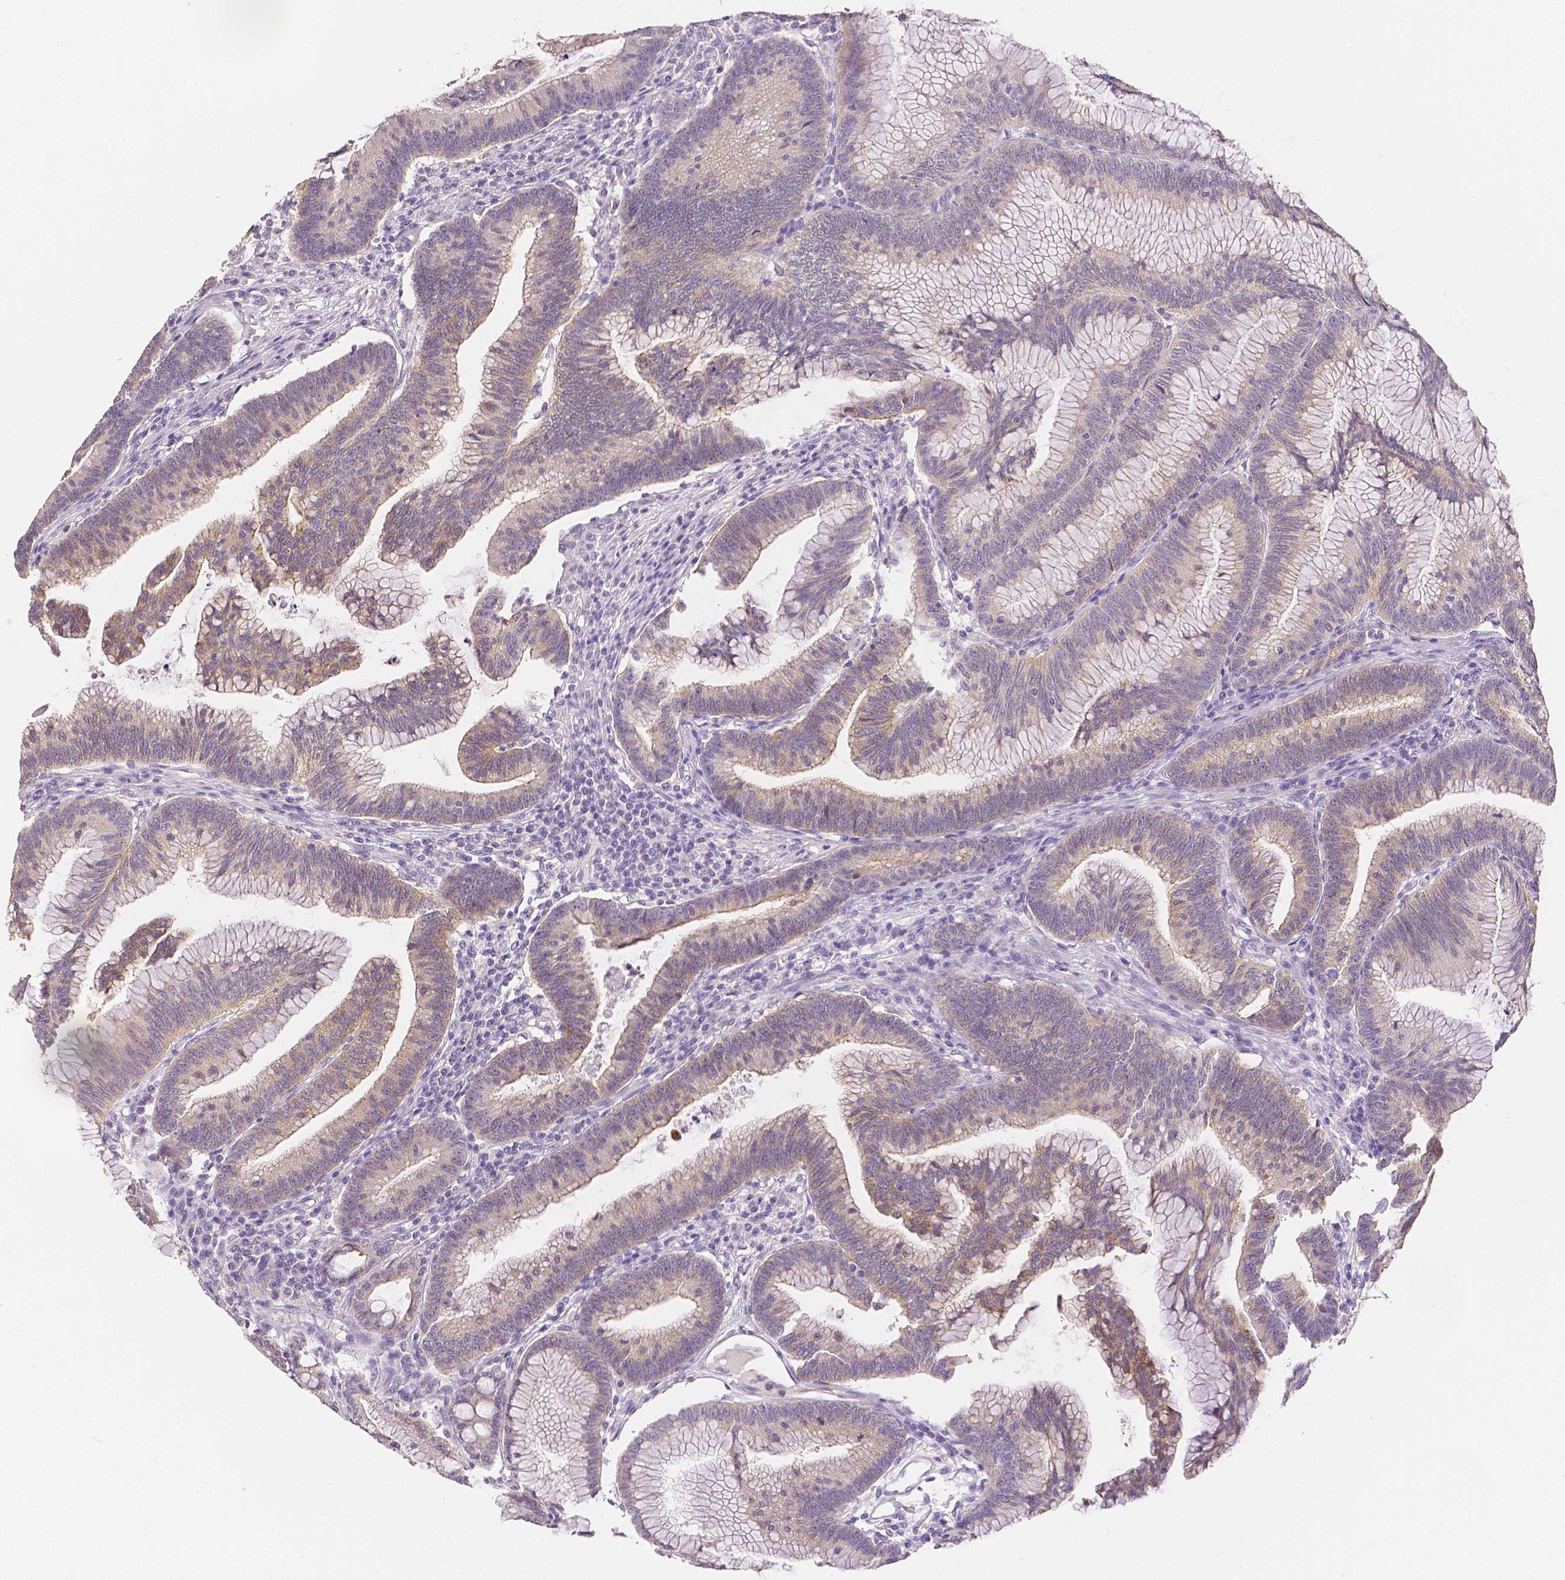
{"staining": {"intensity": "weak", "quantity": ">75%", "location": "cytoplasmic/membranous"}, "tissue": "colorectal cancer", "cell_type": "Tumor cells", "image_type": "cancer", "snomed": [{"axis": "morphology", "description": "Adenocarcinoma, NOS"}, {"axis": "topography", "description": "Colon"}], "caption": "Immunohistochemical staining of colorectal adenocarcinoma displays weak cytoplasmic/membranous protein positivity in about >75% of tumor cells.", "gene": "OCLN", "patient": {"sex": "female", "age": 78}}